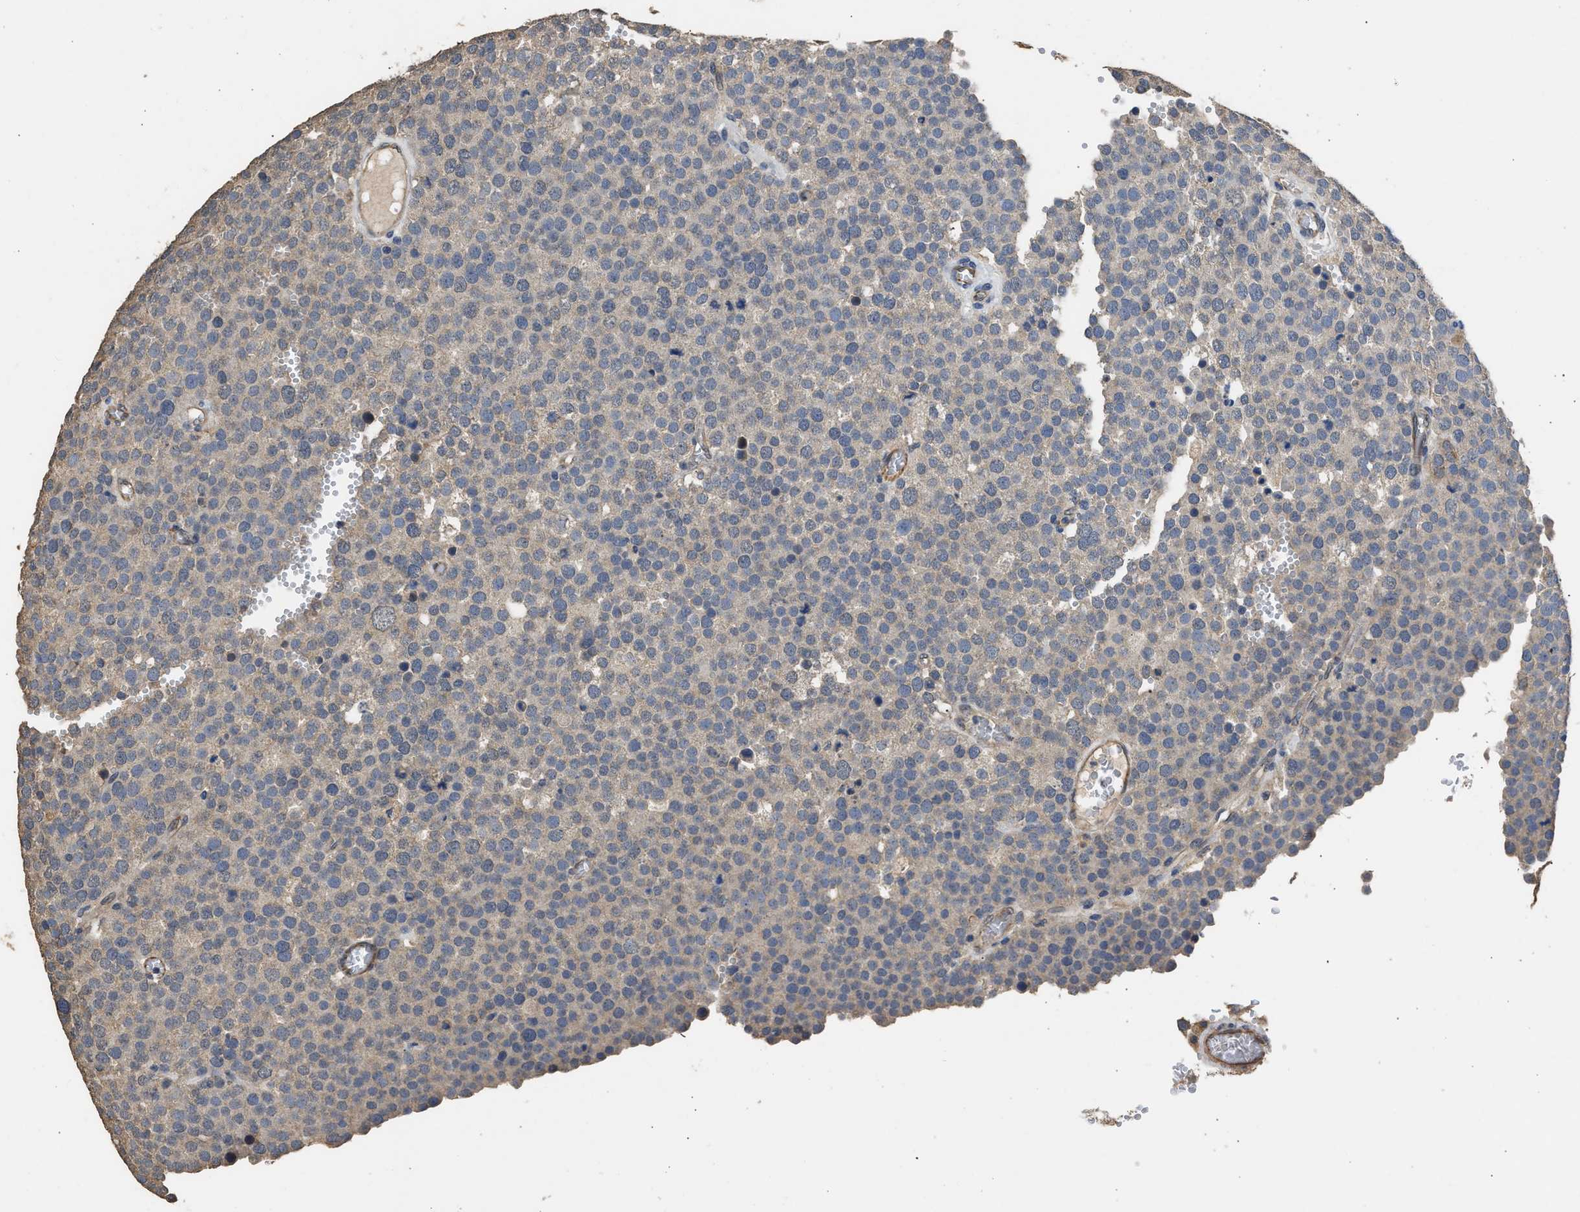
{"staining": {"intensity": "weak", "quantity": "25%-75%", "location": "cytoplasmic/membranous"}, "tissue": "testis cancer", "cell_type": "Tumor cells", "image_type": "cancer", "snomed": [{"axis": "morphology", "description": "Normal tissue, NOS"}, {"axis": "morphology", "description": "Seminoma, NOS"}, {"axis": "topography", "description": "Testis"}], "caption": "Brown immunohistochemical staining in human testis cancer shows weak cytoplasmic/membranous expression in about 25%-75% of tumor cells. The protein of interest is stained brown, and the nuclei are stained in blue (DAB (3,3'-diaminobenzidine) IHC with brightfield microscopy, high magnification).", "gene": "SPINT2", "patient": {"sex": "male", "age": 71}}